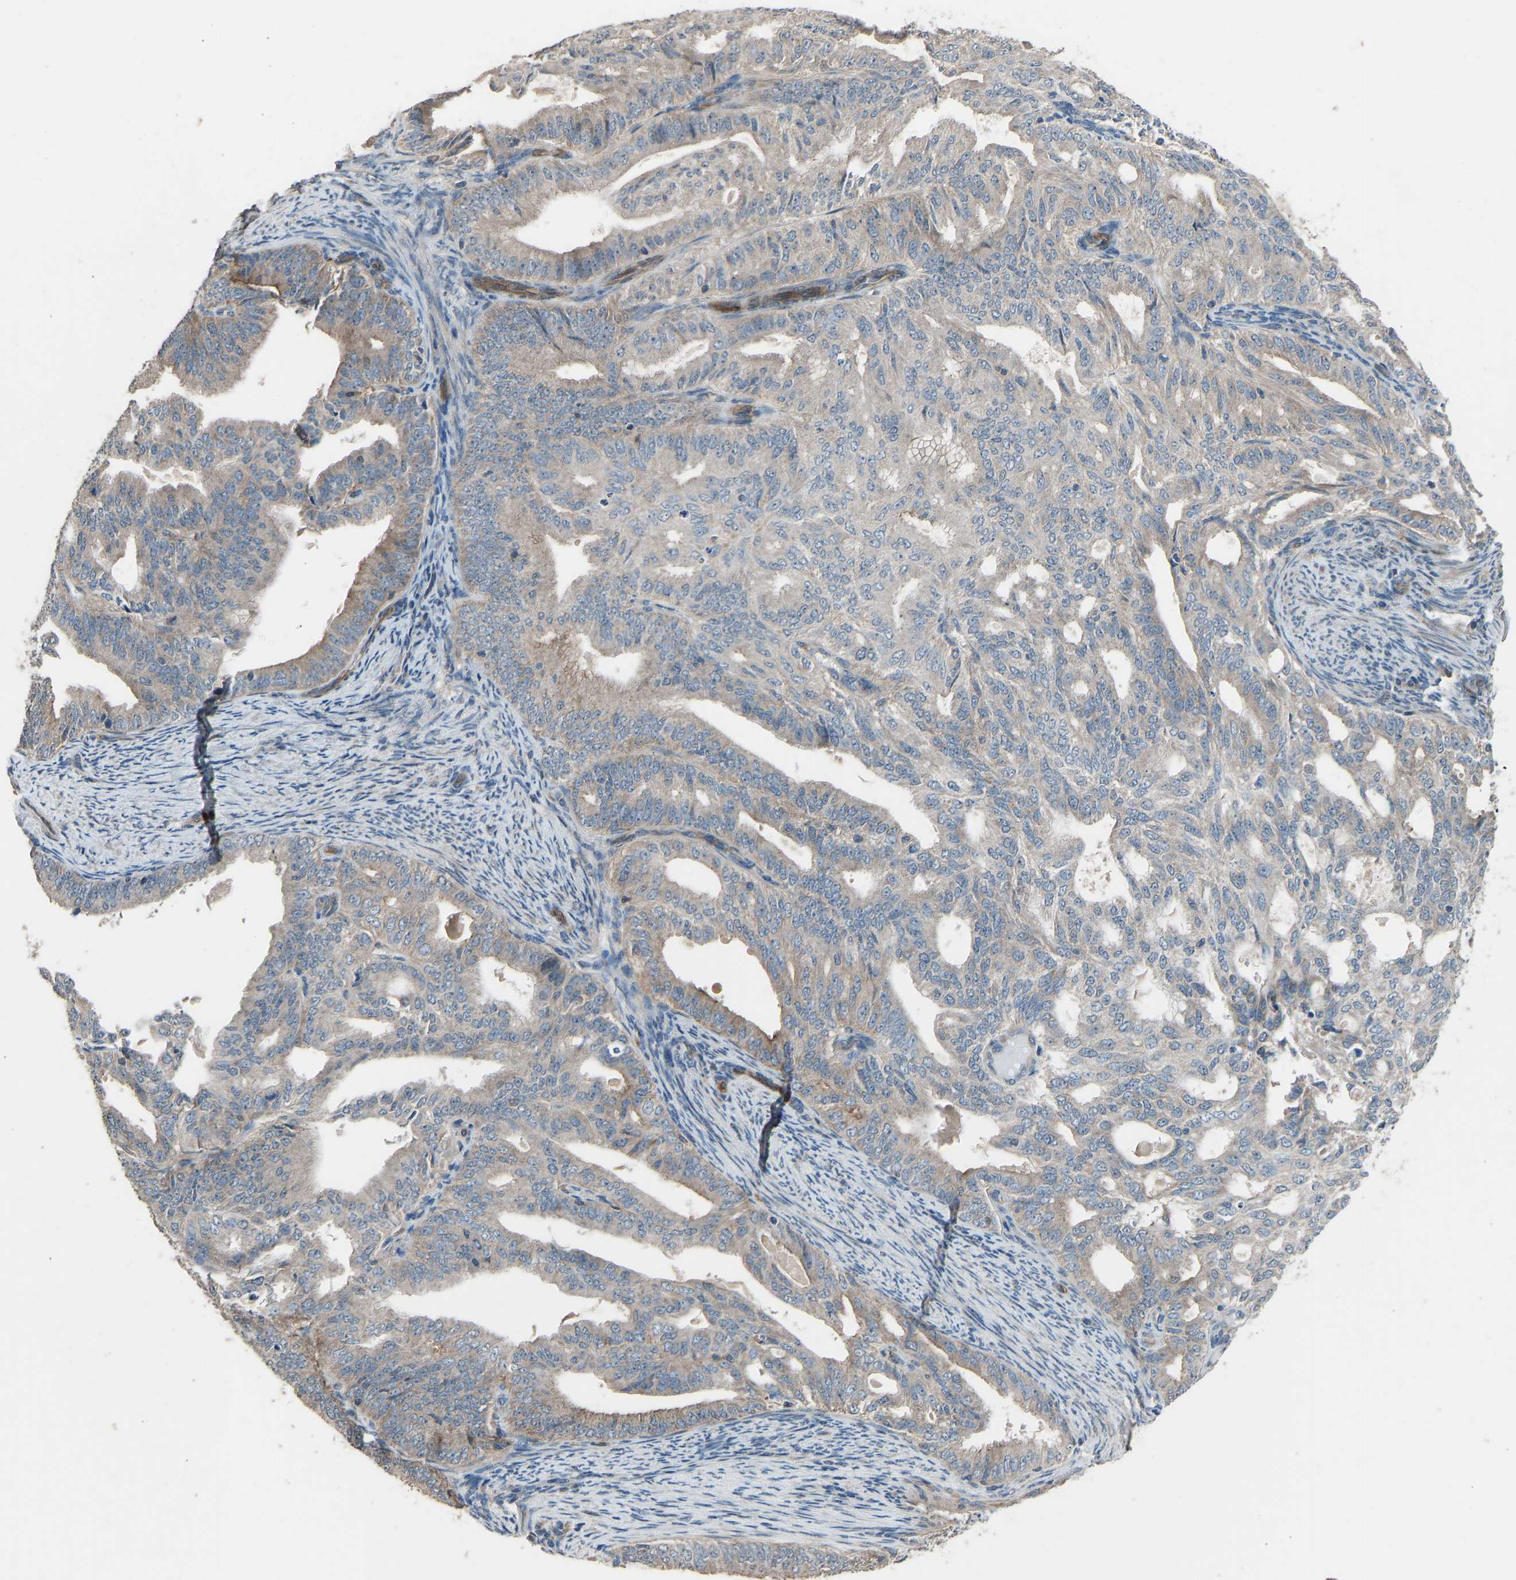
{"staining": {"intensity": "weak", "quantity": "<25%", "location": "cytoplasmic/membranous"}, "tissue": "endometrial cancer", "cell_type": "Tumor cells", "image_type": "cancer", "snomed": [{"axis": "morphology", "description": "Adenocarcinoma, NOS"}, {"axis": "topography", "description": "Endometrium"}], "caption": "Adenocarcinoma (endometrial) was stained to show a protein in brown. There is no significant expression in tumor cells.", "gene": "SLC43A1", "patient": {"sex": "female", "age": 58}}